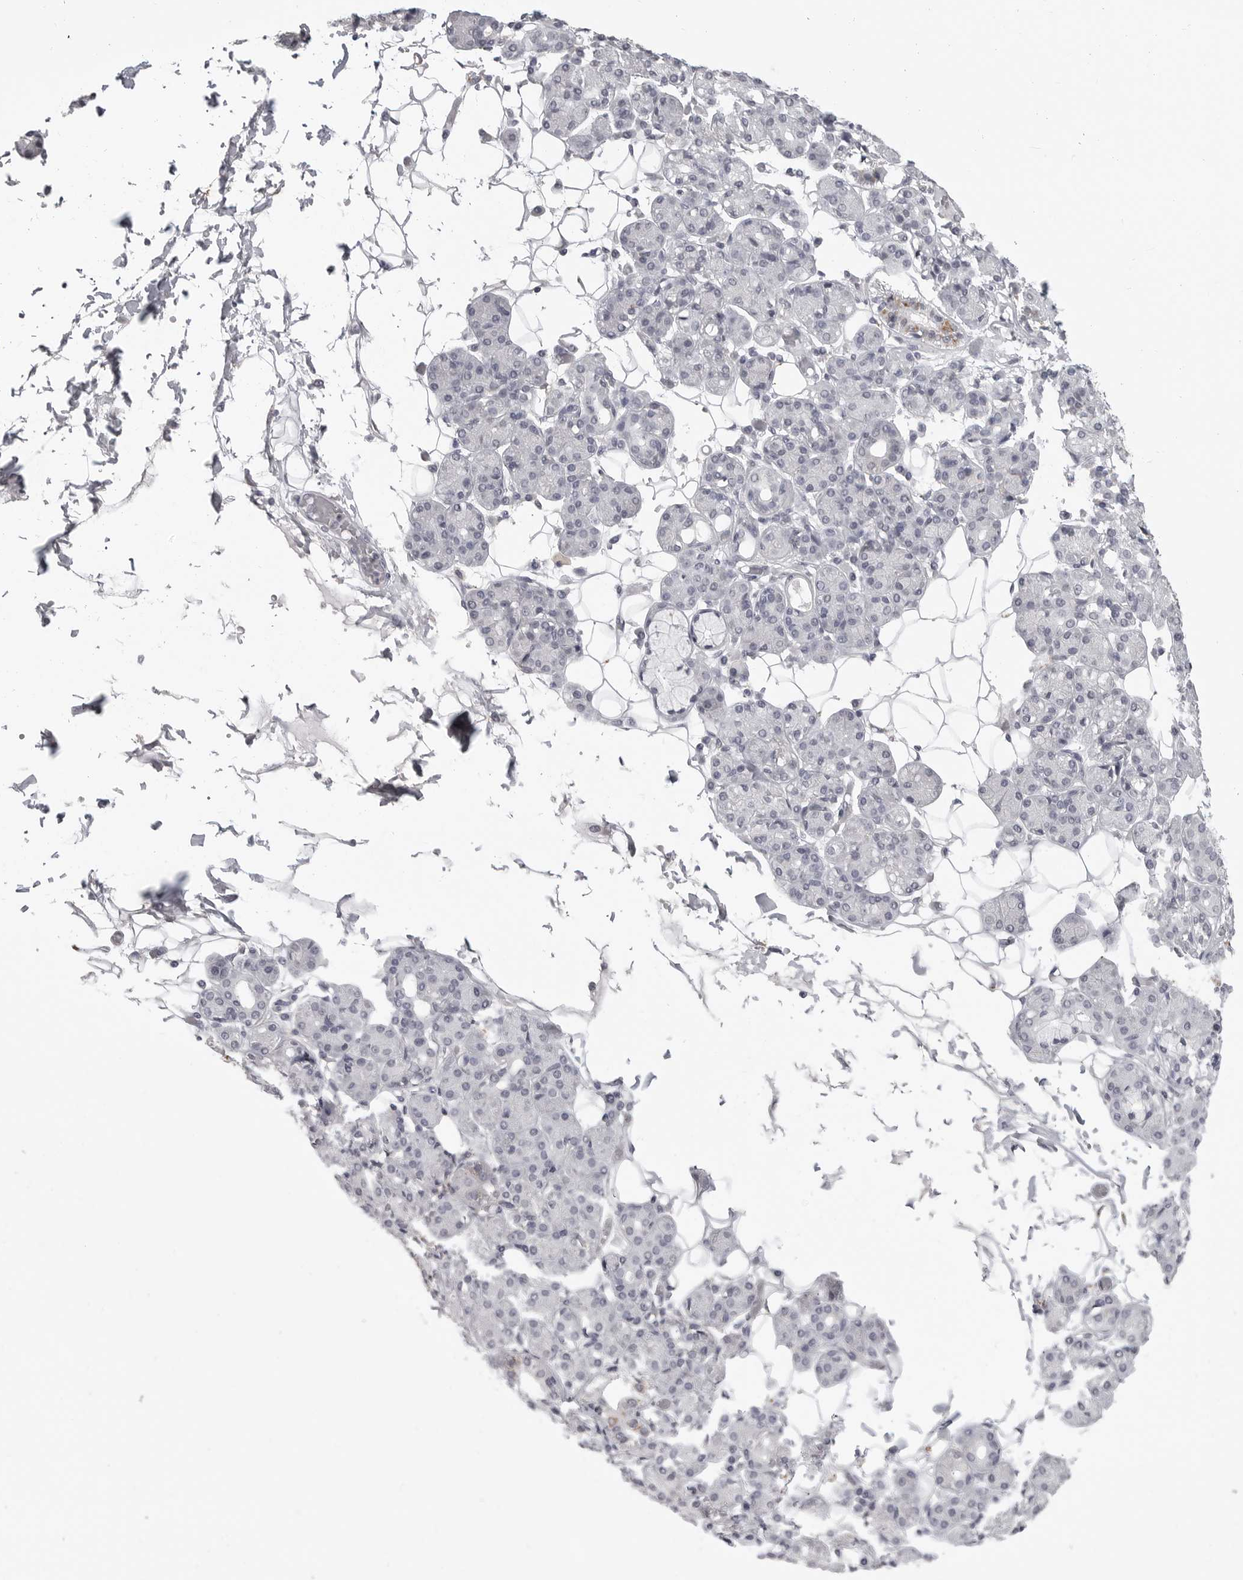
{"staining": {"intensity": "negative", "quantity": "none", "location": "none"}, "tissue": "salivary gland", "cell_type": "Glandular cells", "image_type": "normal", "snomed": [{"axis": "morphology", "description": "Normal tissue, NOS"}, {"axis": "topography", "description": "Salivary gland"}], "caption": "Glandular cells are negative for protein expression in benign human salivary gland. (DAB (3,3'-diaminobenzidine) IHC with hematoxylin counter stain).", "gene": "IFNGR1", "patient": {"sex": "male", "age": 63}}